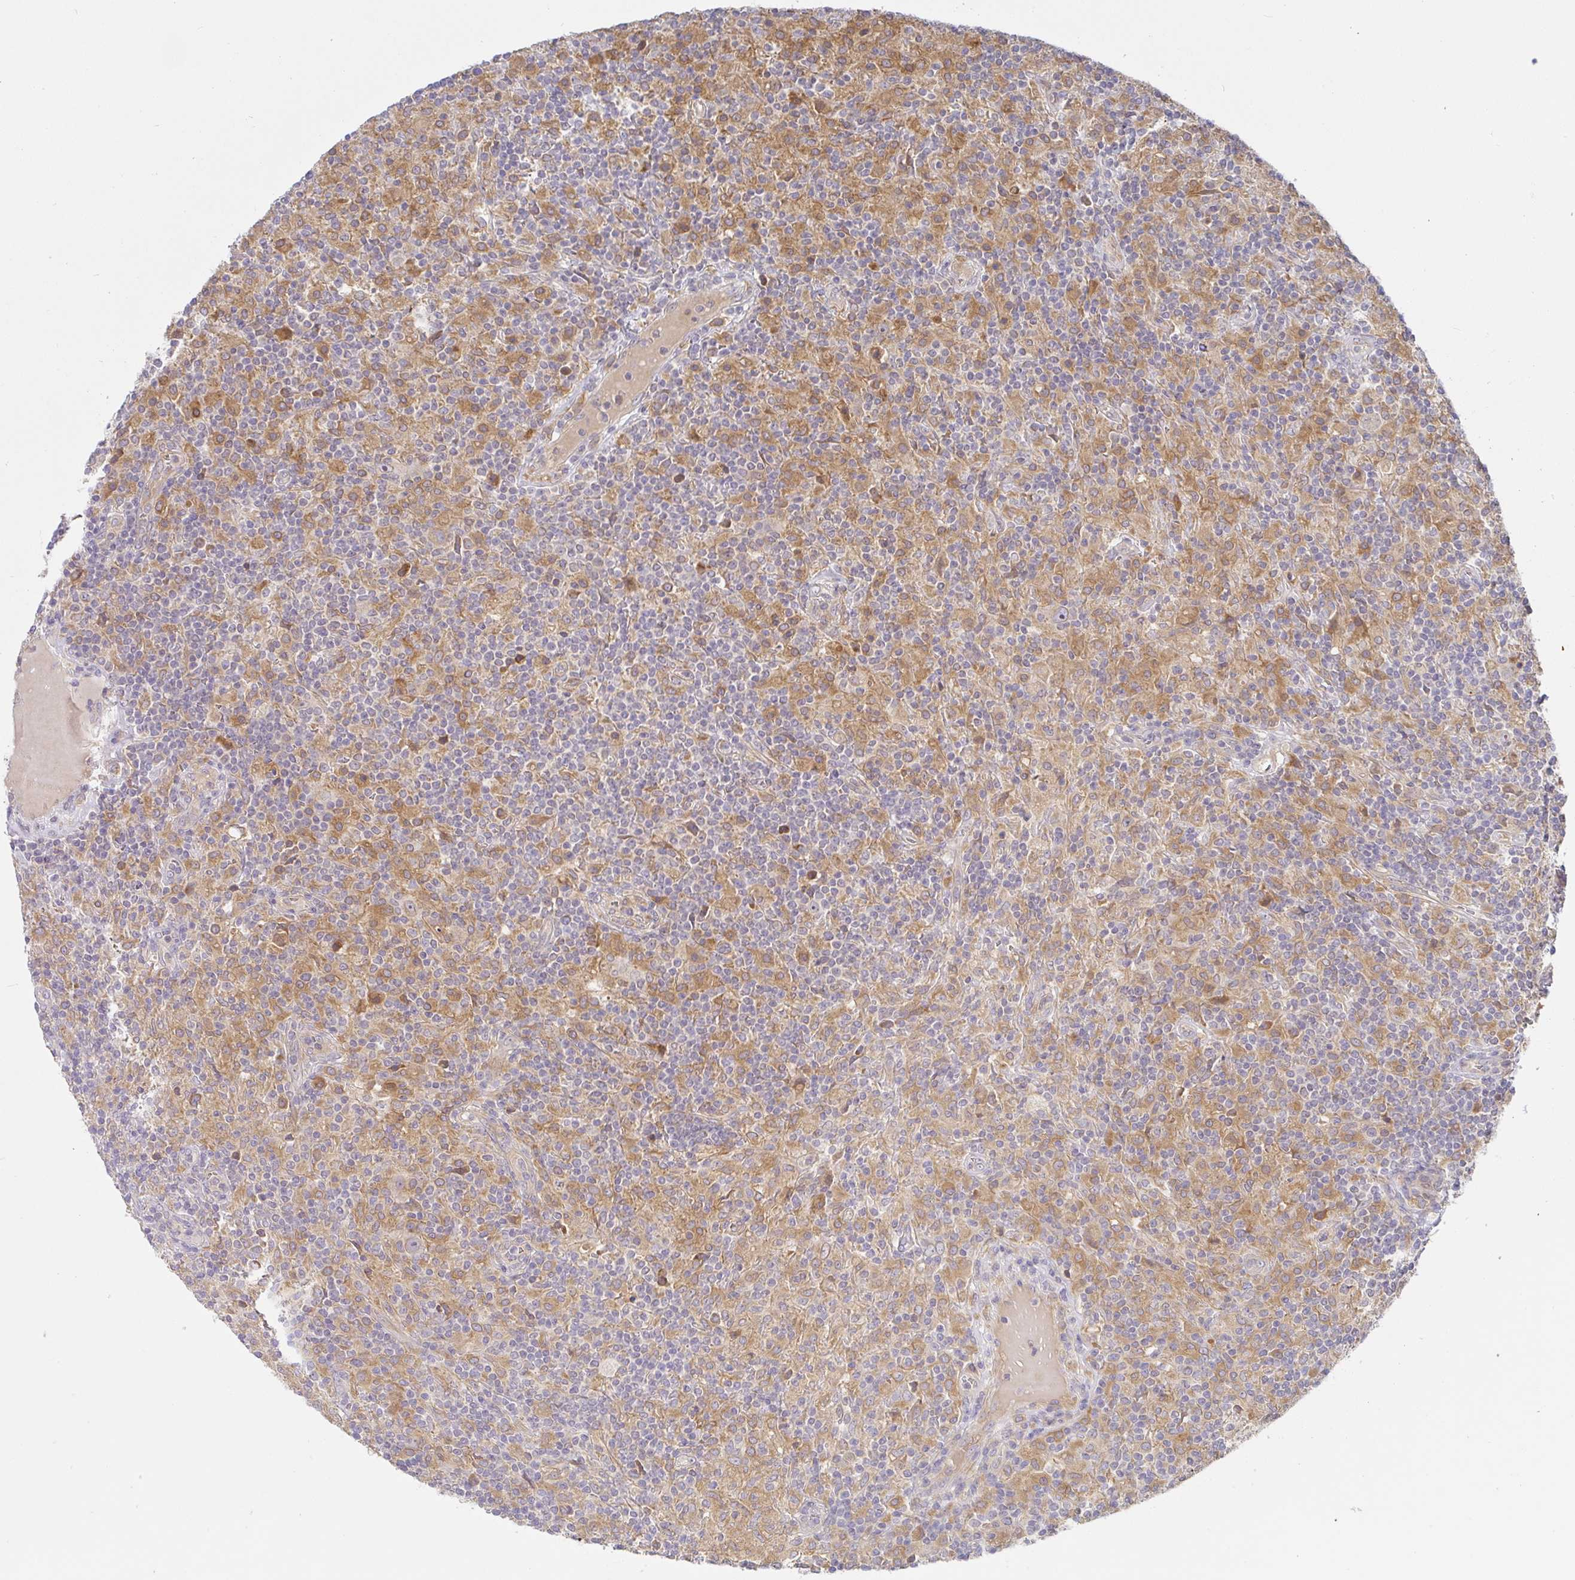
{"staining": {"intensity": "moderate", "quantity": "25%-75%", "location": "cytoplasmic/membranous"}, "tissue": "lymphoma", "cell_type": "Tumor cells", "image_type": "cancer", "snomed": [{"axis": "morphology", "description": "Hodgkin's disease, NOS"}, {"axis": "topography", "description": "Lymph node"}], "caption": "DAB immunohistochemical staining of human Hodgkin's disease demonstrates moderate cytoplasmic/membranous protein staining in about 25%-75% of tumor cells.", "gene": "DERL2", "patient": {"sex": "male", "age": 70}}